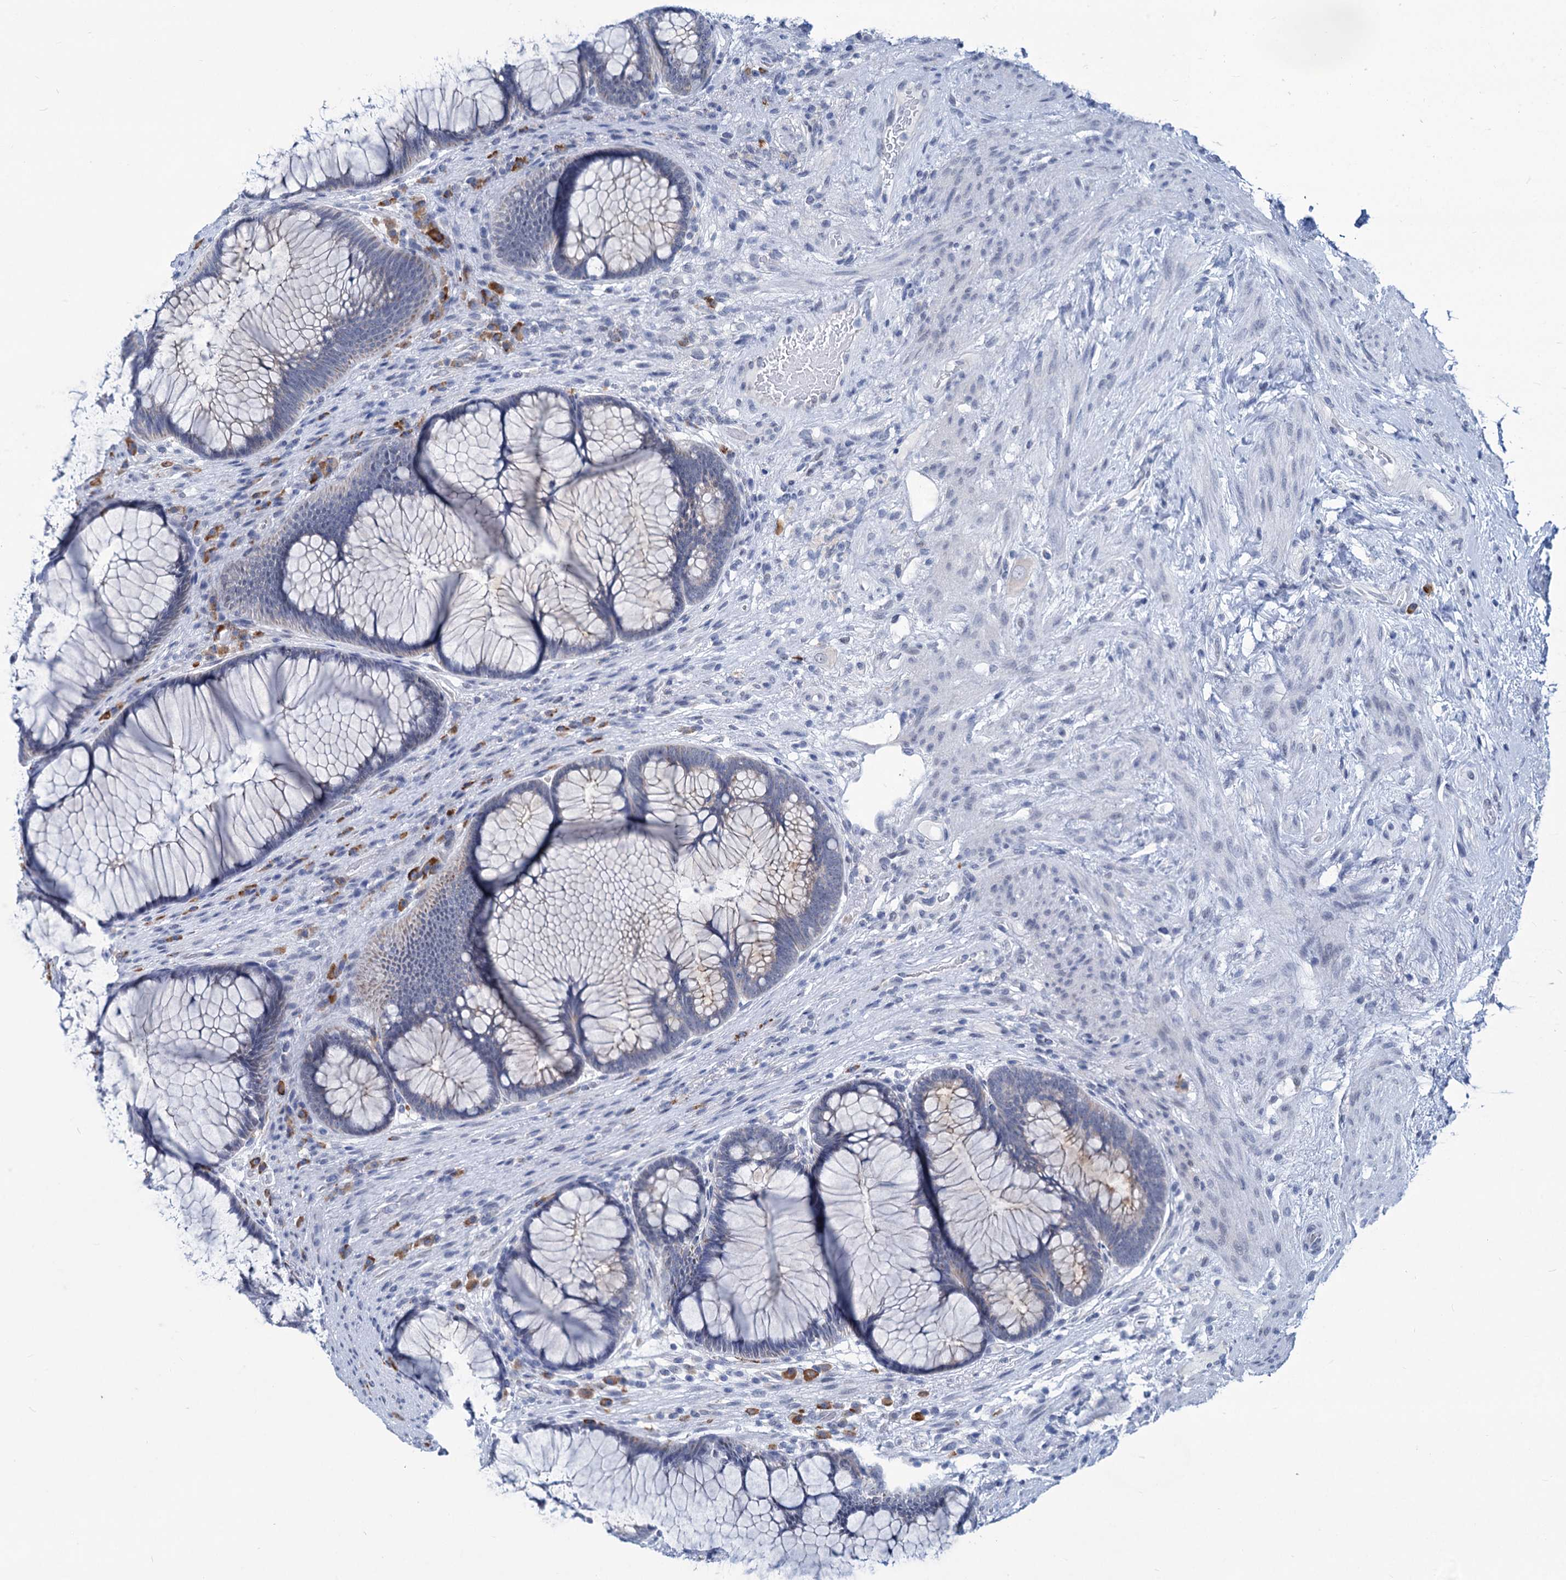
{"staining": {"intensity": "weak", "quantity": "<25%", "location": "cytoplasmic/membranous"}, "tissue": "rectum", "cell_type": "Glandular cells", "image_type": "normal", "snomed": [{"axis": "morphology", "description": "Normal tissue, NOS"}, {"axis": "topography", "description": "Rectum"}], "caption": "High magnification brightfield microscopy of normal rectum stained with DAB (3,3'-diaminobenzidine) (brown) and counterstained with hematoxylin (blue): glandular cells show no significant expression. (IHC, brightfield microscopy, high magnification).", "gene": "NEU3", "patient": {"sex": "male", "age": 51}}